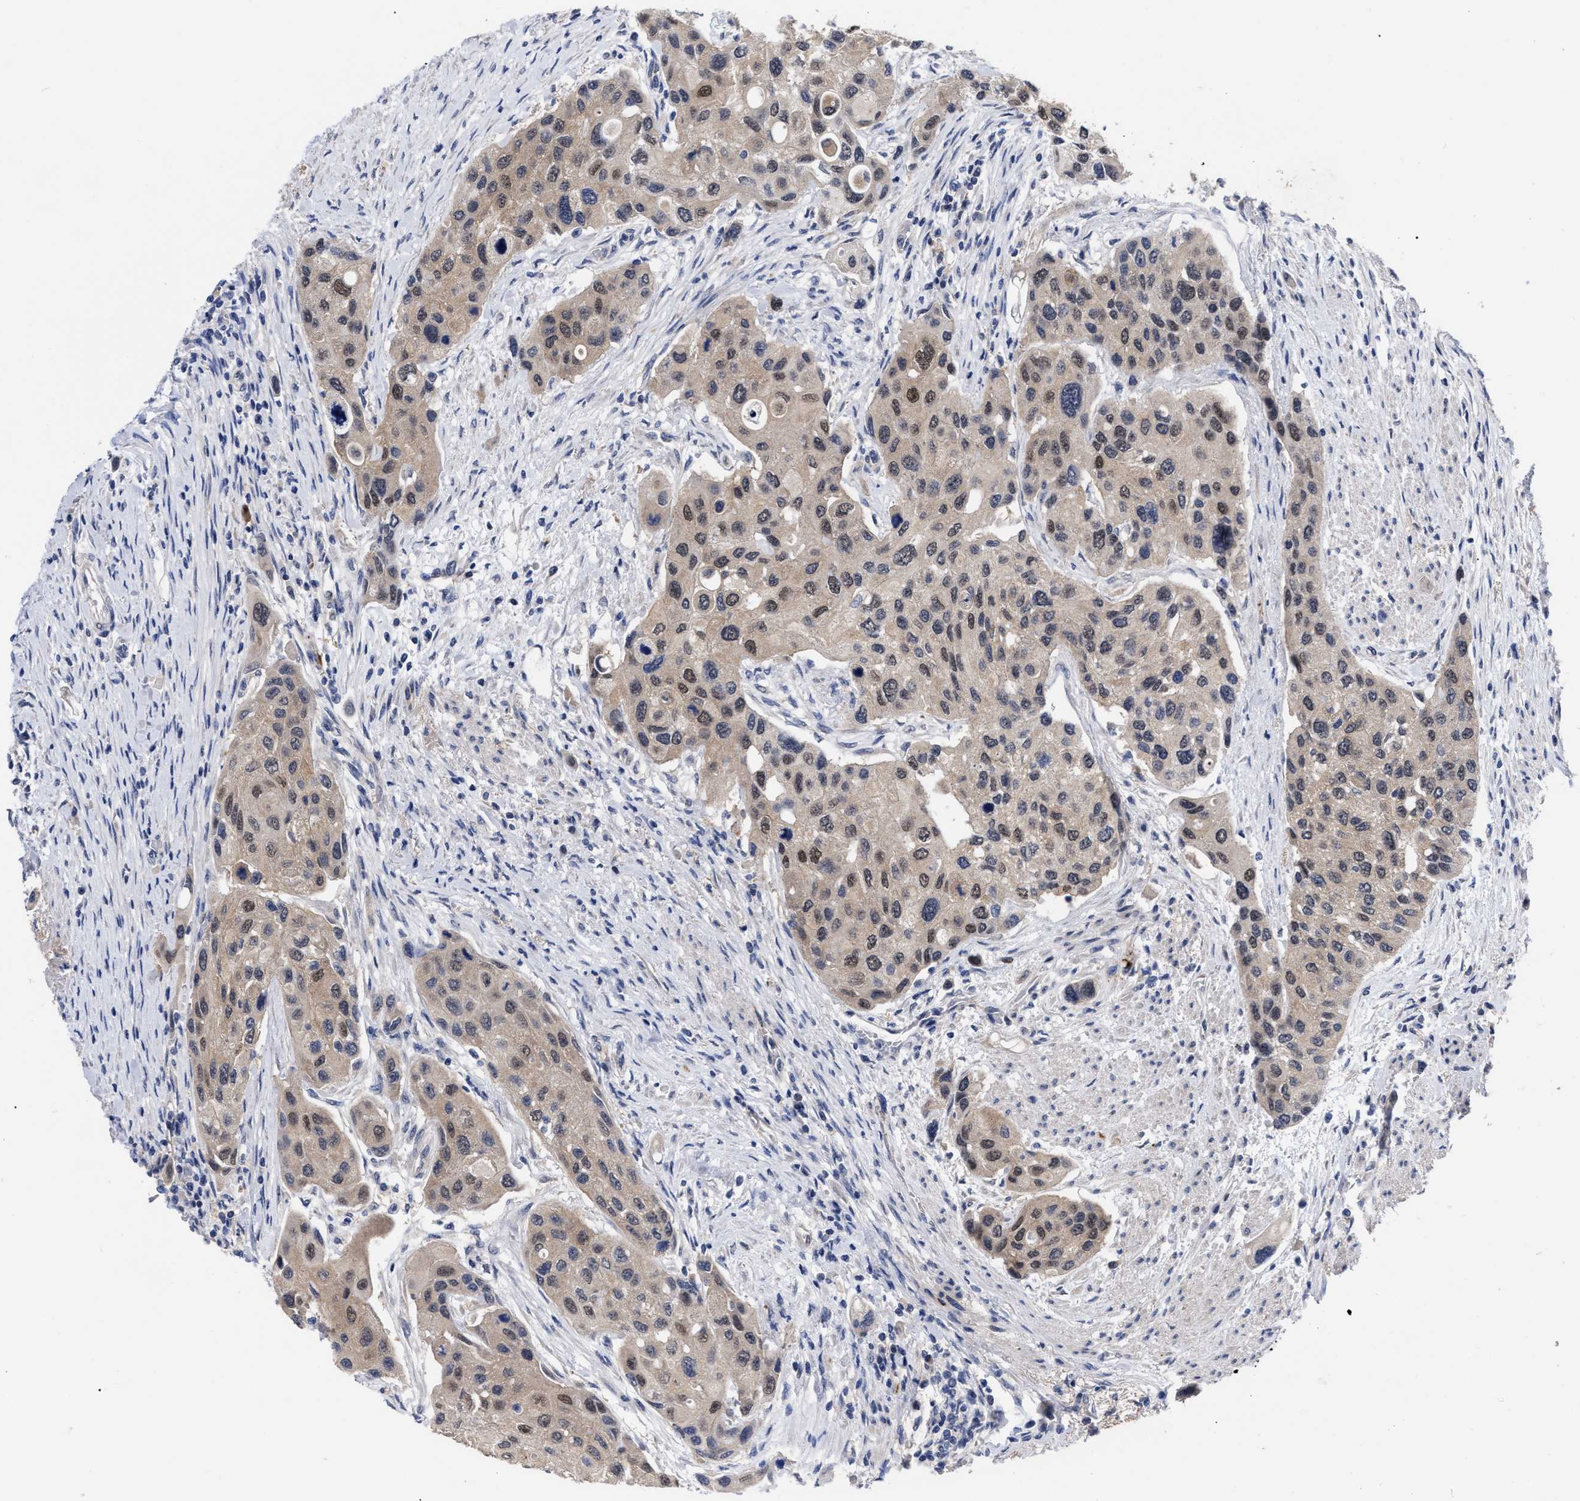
{"staining": {"intensity": "moderate", "quantity": ">75%", "location": "cytoplasmic/membranous,nuclear"}, "tissue": "urothelial cancer", "cell_type": "Tumor cells", "image_type": "cancer", "snomed": [{"axis": "morphology", "description": "Urothelial carcinoma, High grade"}, {"axis": "topography", "description": "Urinary bladder"}], "caption": "IHC of human urothelial carcinoma (high-grade) displays medium levels of moderate cytoplasmic/membranous and nuclear staining in approximately >75% of tumor cells.", "gene": "CCN5", "patient": {"sex": "female", "age": 56}}